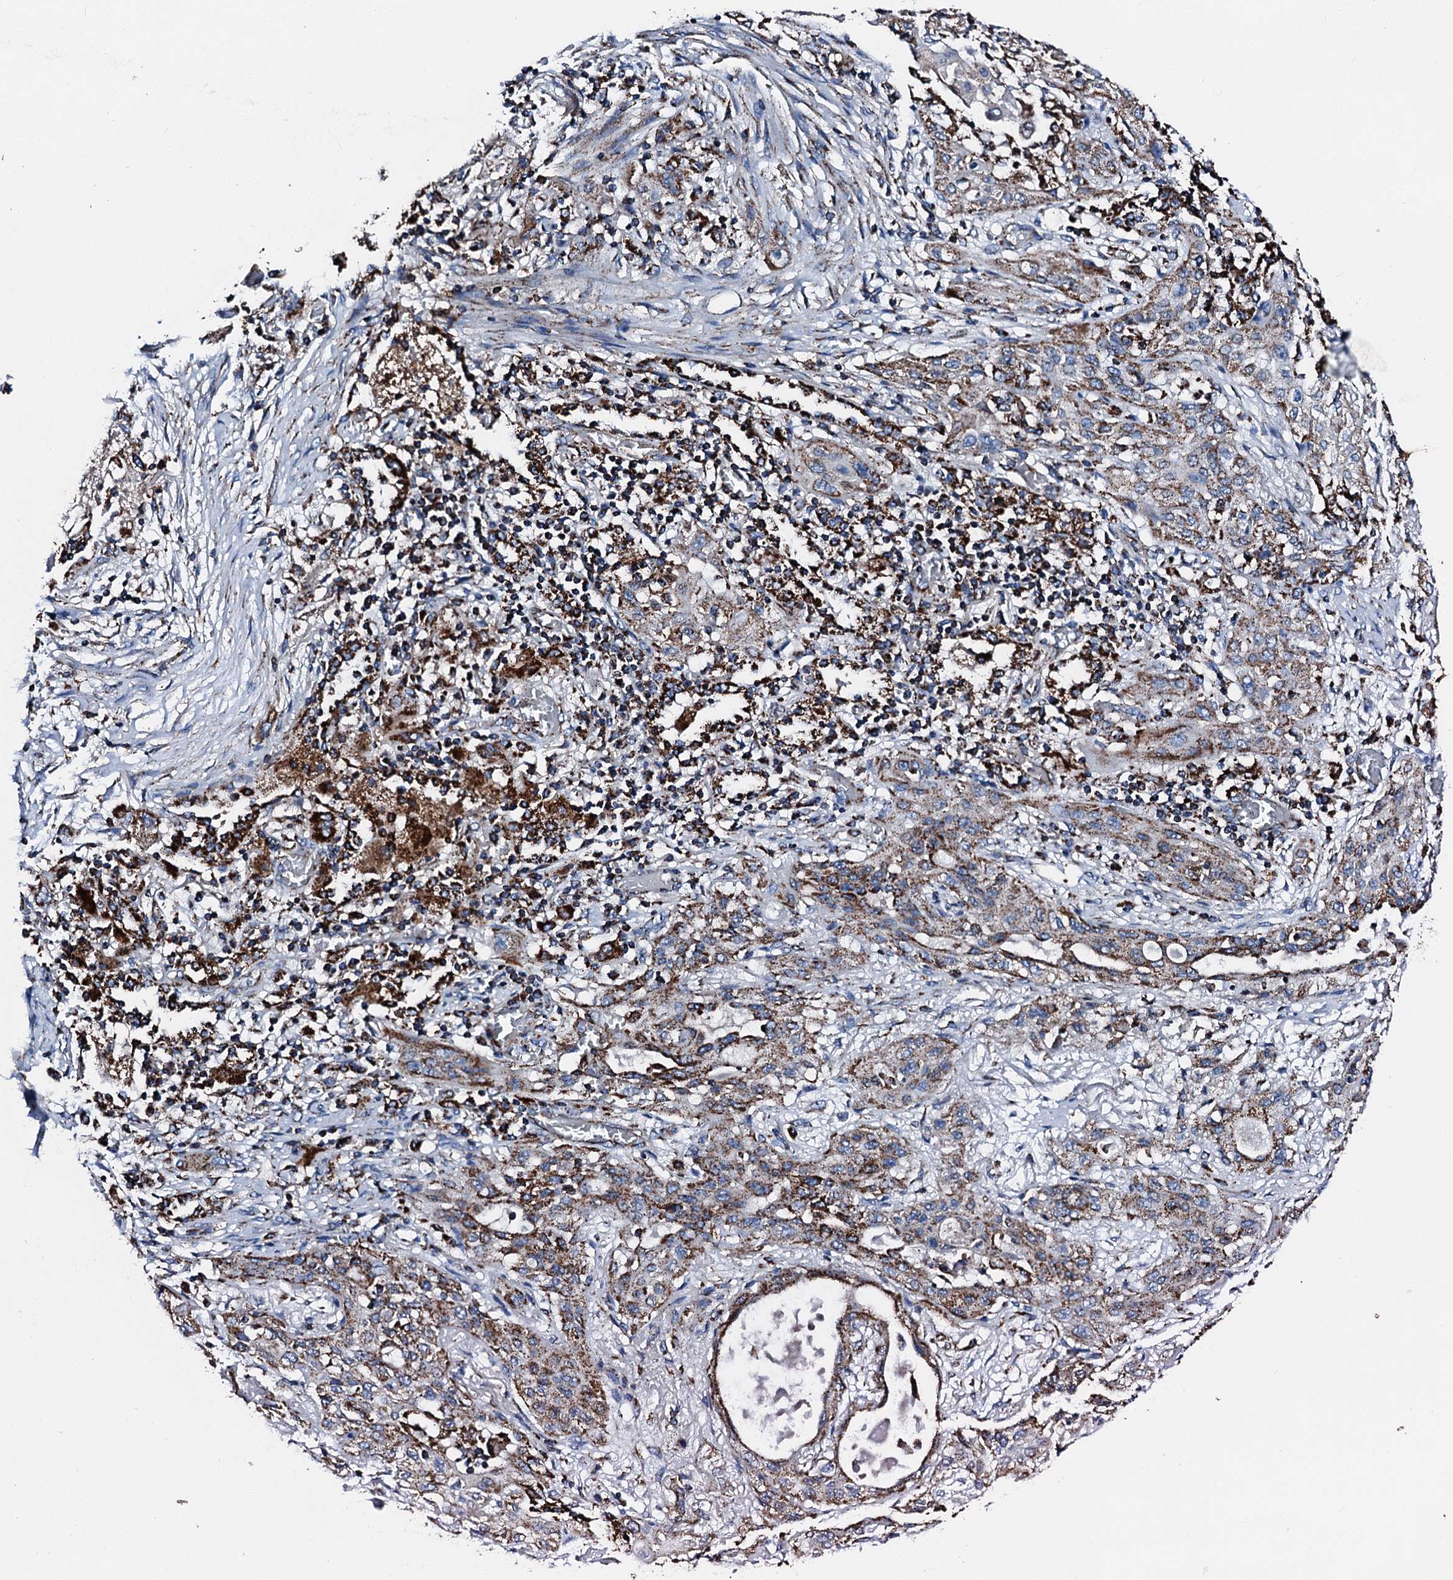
{"staining": {"intensity": "moderate", "quantity": ">75%", "location": "cytoplasmic/membranous"}, "tissue": "lung cancer", "cell_type": "Tumor cells", "image_type": "cancer", "snomed": [{"axis": "morphology", "description": "Squamous cell carcinoma, NOS"}, {"axis": "topography", "description": "Lung"}], "caption": "This photomicrograph demonstrates immunohistochemistry staining of human lung cancer, with medium moderate cytoplasmic/membranous positivity in about >75% of tumor cells.", "gene": "HADH", "patient": {"sex": "female", "age": 47}}